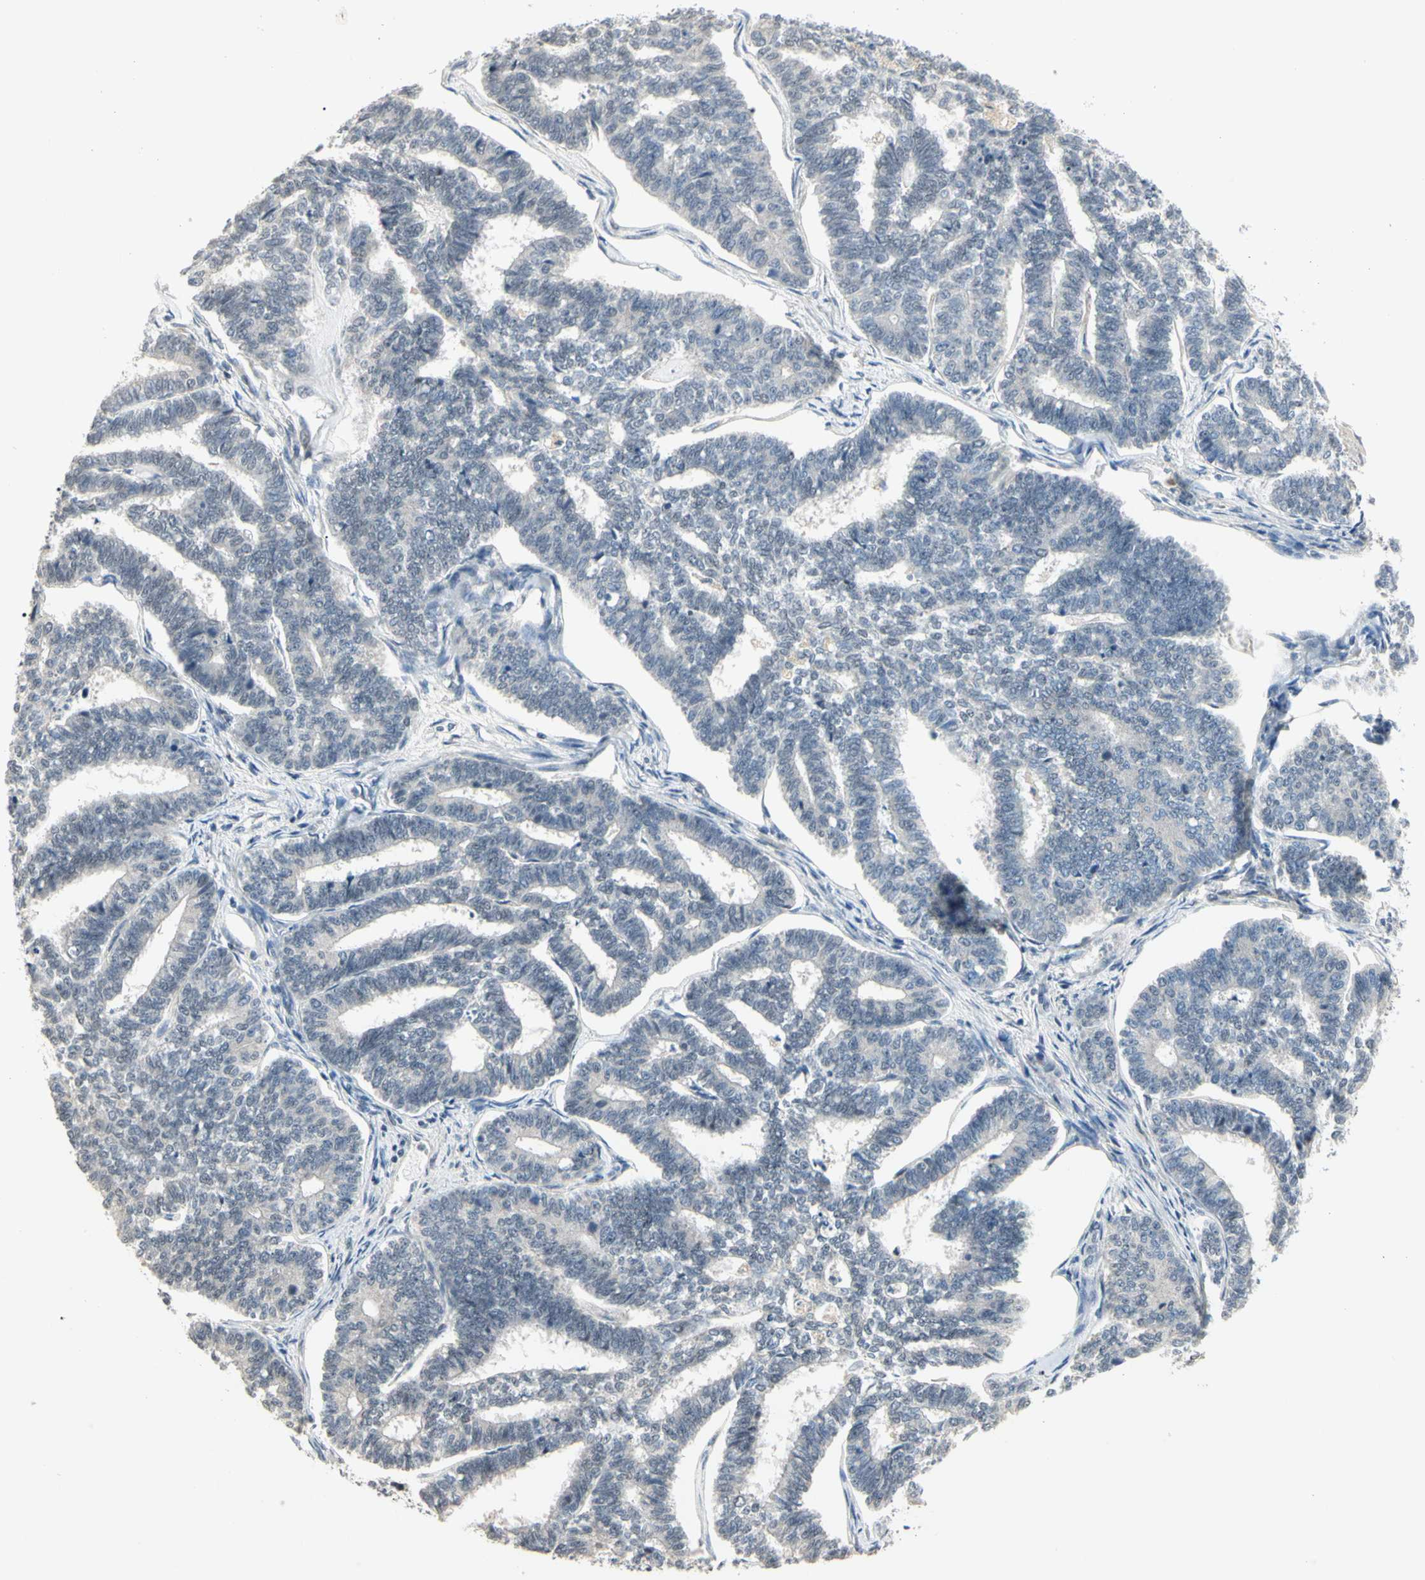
{"staining": {"intensity": "negative", "quantity": "none", "location": "none"}, "tissue": "endometrial cancer", "cell_type": "Tumor cells", "image_type": "cancer", "snomed": [{"axis": "morphology", "description": "Adenocarcinoma, NOS"}, {"axis": "topography", "description": "Endometrium"}], "caption": "DAB (3,3'-diaminobenzidine) immunohistochemical staining of endometrial adenocarcinoma exhibits no significant staining in tumor cells.", "gene": "GREM1", "patient": {"sex": "female", "age": 70}}